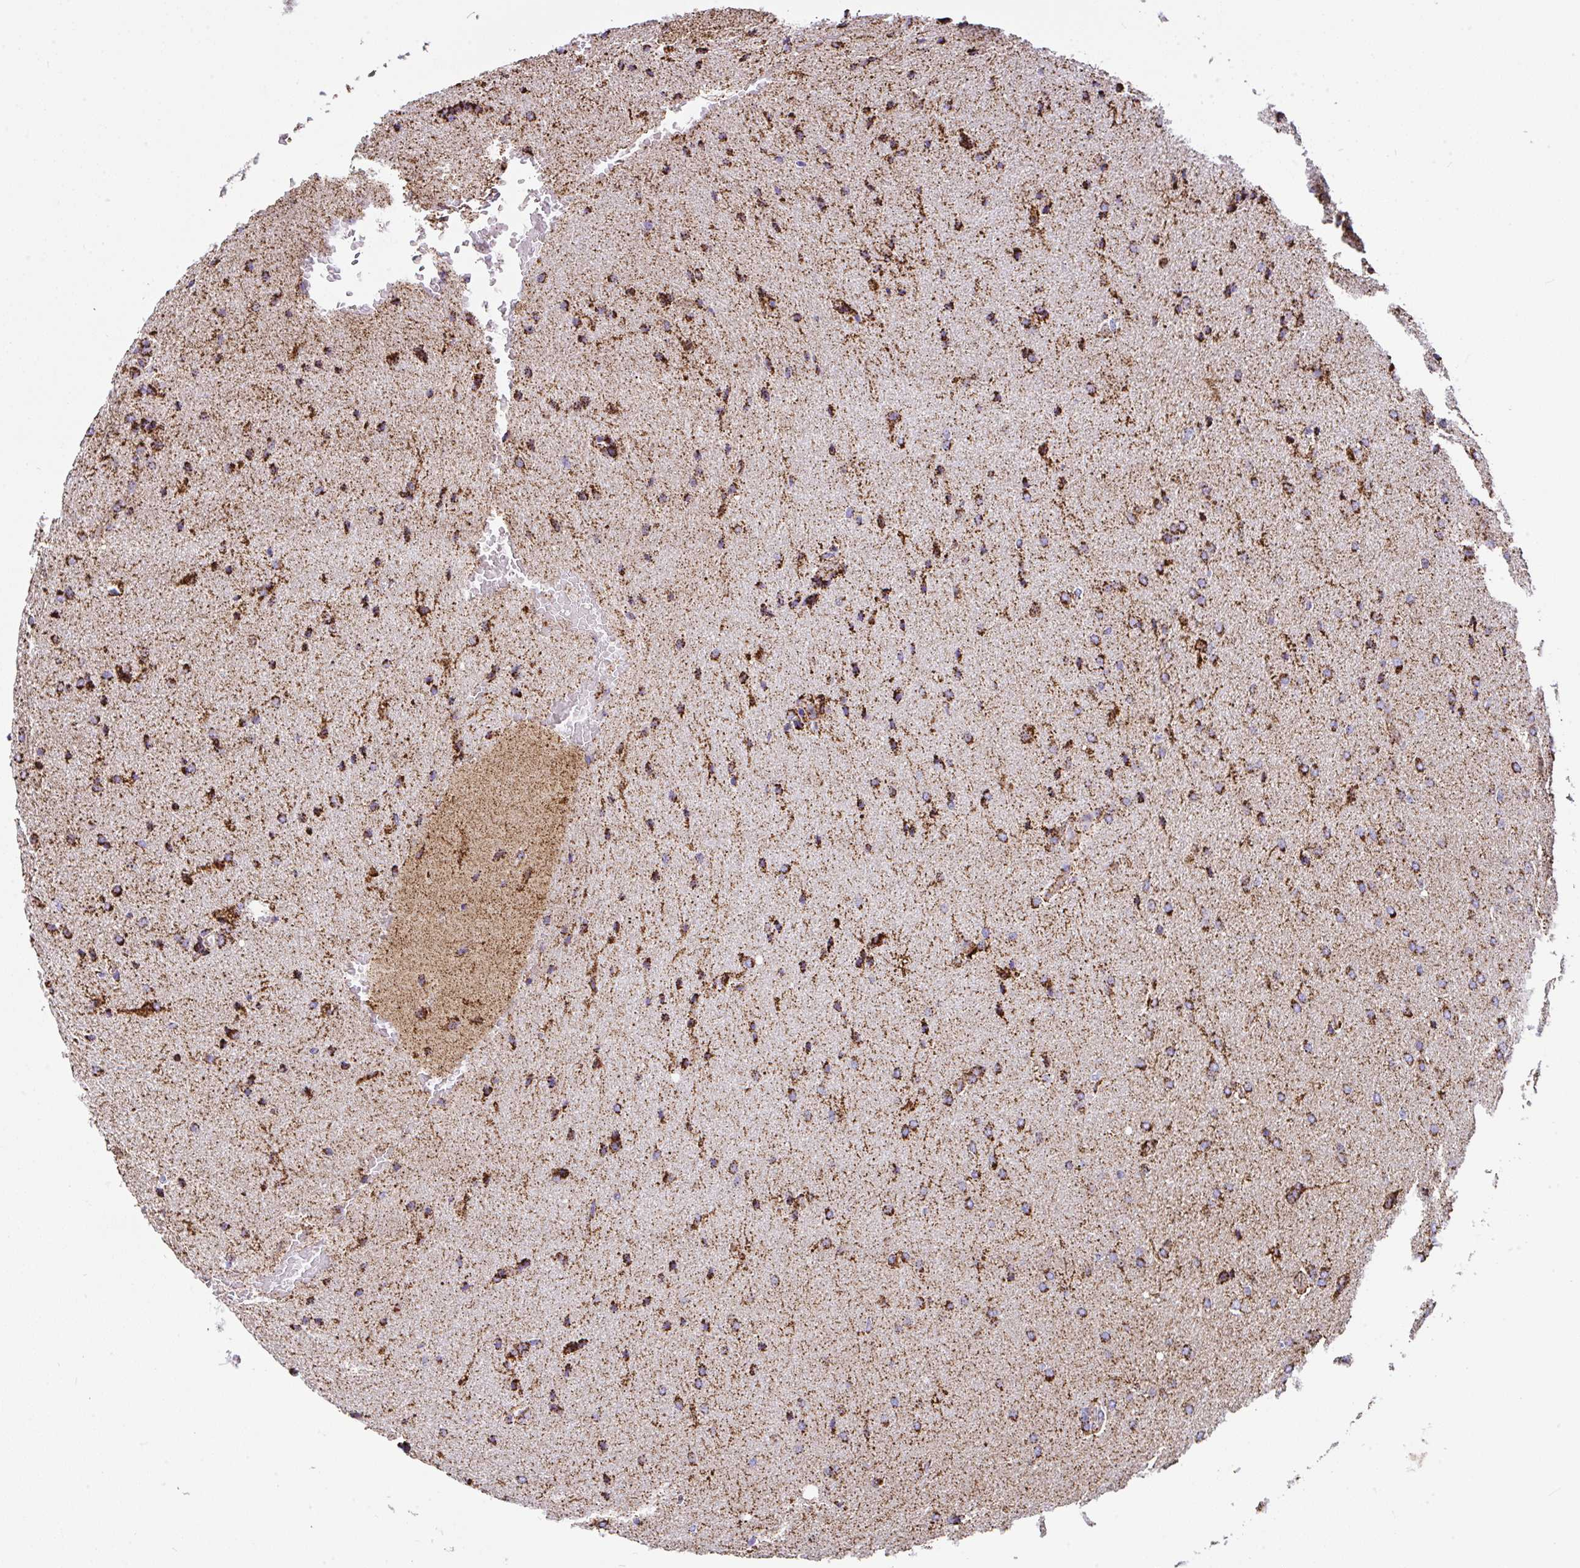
{"staining": {"intensity": "strong", "quantity": ">75%", "location": "cytoplasmic/membranous"}, "tissue": "glioma", "cell_type": "Tumor cells", "image_type": "cancer", "snomed": [{"axis": "morphology", "description": "Glioma, malignant, High grade"}, {"axis": "topography", "description": "Brain"}], "caption": "Immunohistochemical staining of human high-grade glioma (malignant) demonstrates strong cytoplasmic/membranous protein staining in about >75% of tumor cells. The staining was performed using DAB to visualize the protein expression in brown, while the nuclei were stained in blue with hematoxylin (Magnification: 20x).", "gene": "ANKRD33B", "patient": {"sex": "male", "age": 56}}